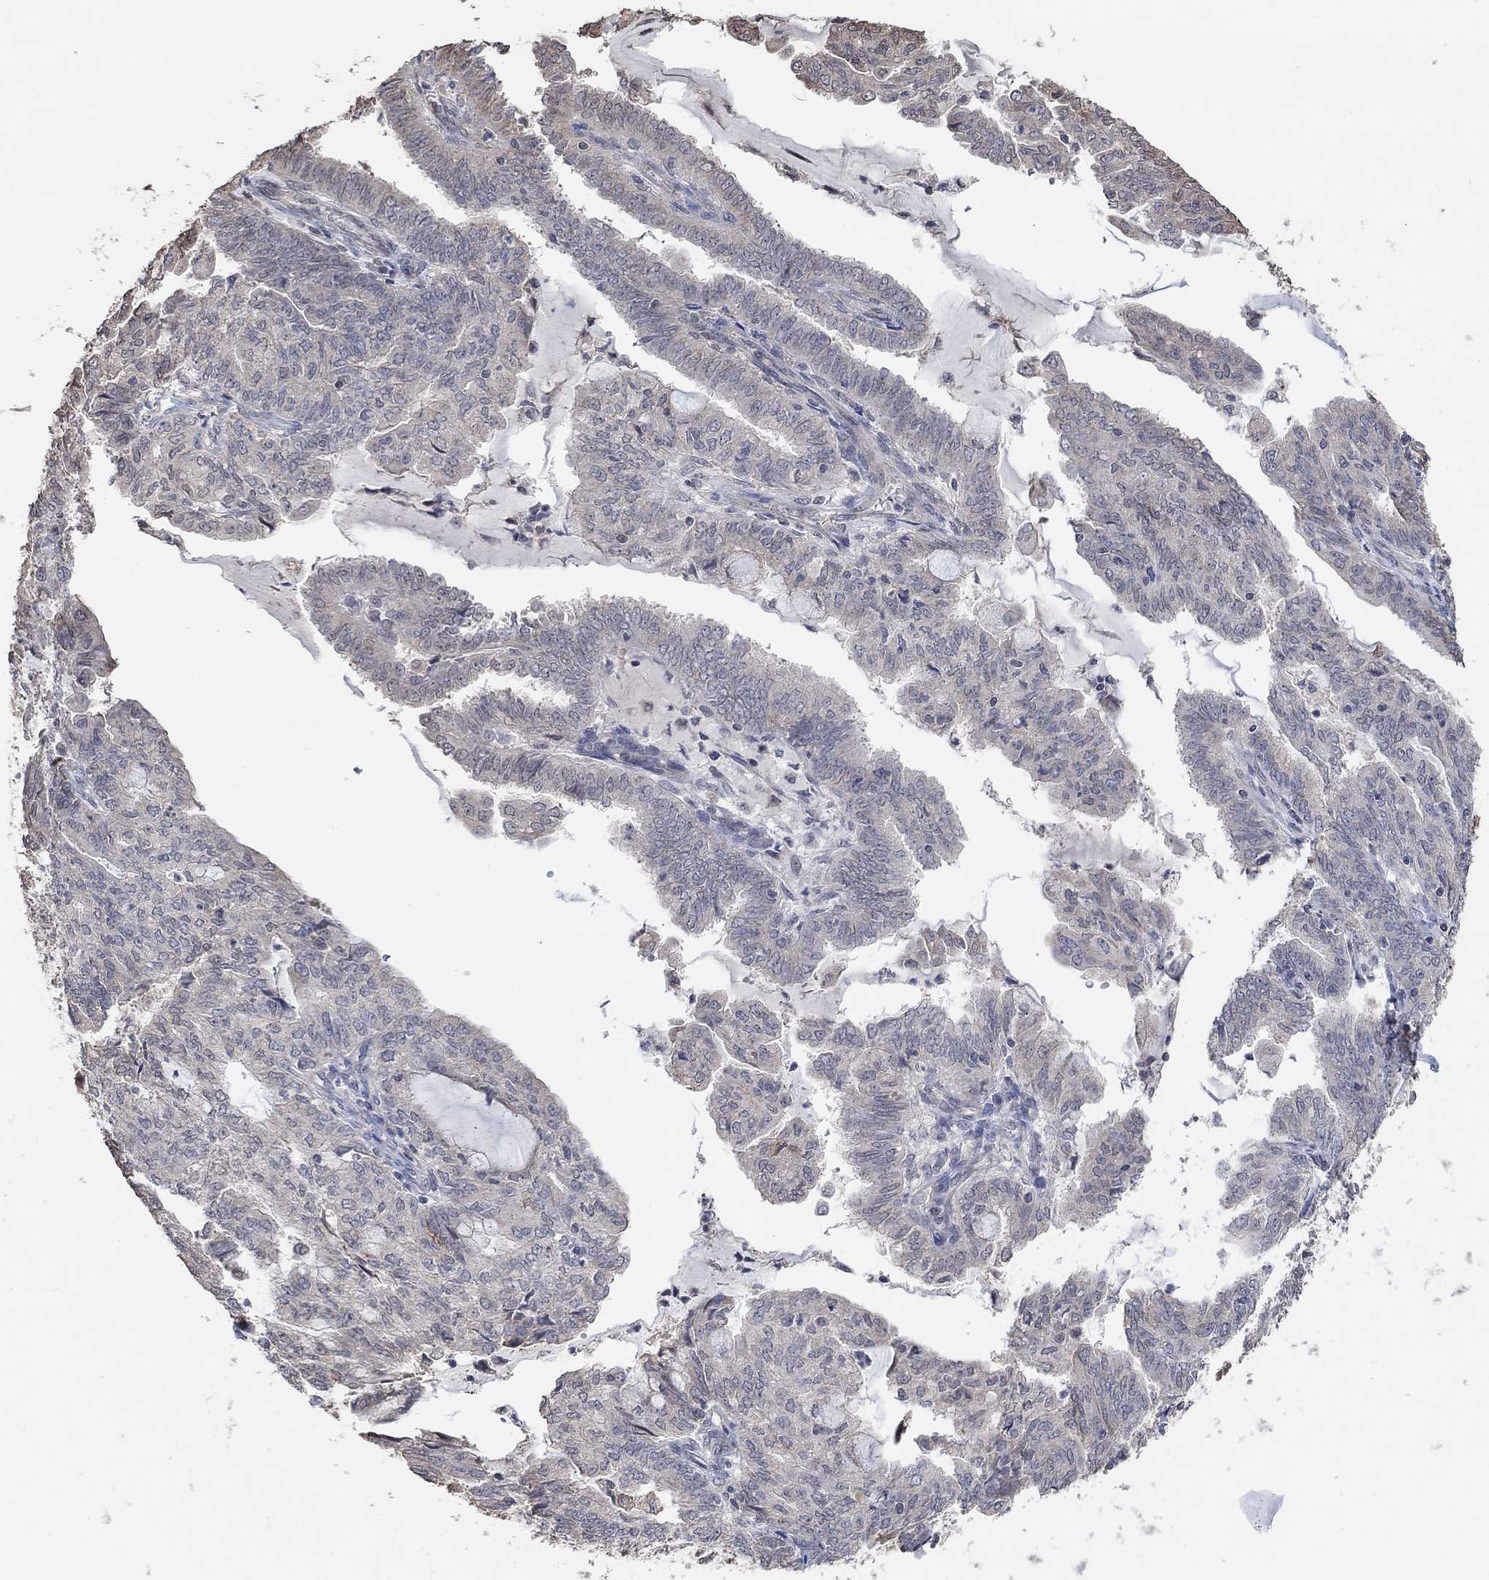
{"staining": {"intensity": "negative", "quantity": "none", "location": "none"}, "tissue": "endometrial cancer", "cell_type": "Tumor cells", "image_type": "cancer", "snomed": [{"axis": "morphology", "description": "Adenocarcinoma, NOS"}, {"axis": "topography", "description": "Endometrium"}], "caption": "Immunohistochemistry of human endometrial adenocarcinoma displays no positivity in tumor cells. (Stains: DAB (3,3'-diaminobenzidine) immunohistochemistry with hematoxylin counter stain, Microscopy: brightfield microscopy at high magnification).", "gene": "UNC5B", "patient": {"sex": "female", "age": 82}}